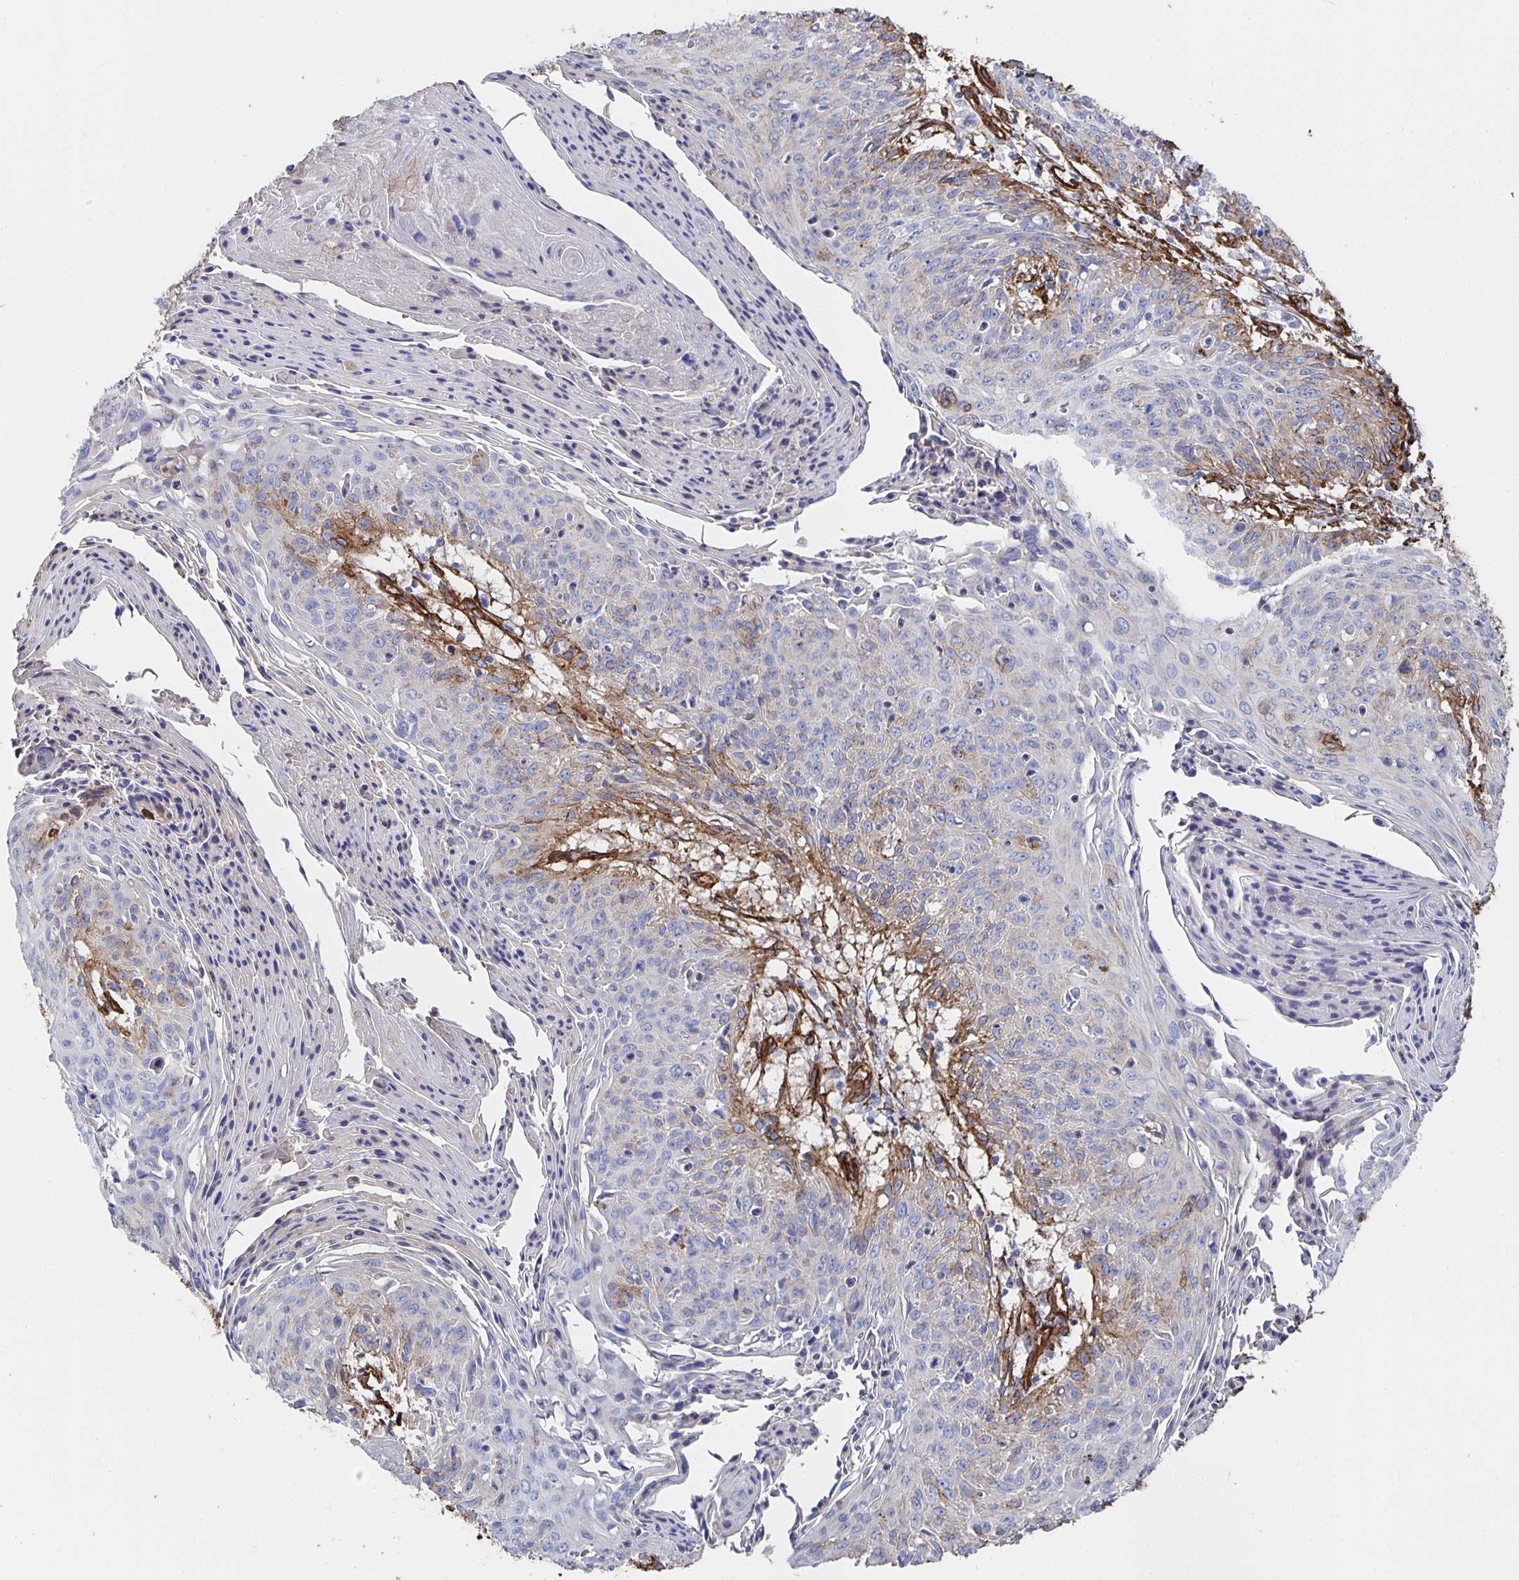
{"staining": {"intensity": "moderate", "quantity": "<25%", "location": "cytoplasmic/membranous"}, "tissue": "cervical cancer", "cell_type": "Tumor cells", "image_type": "cancer", "snomed": [{"axis": "morphology", "description": "Squamous cell carcinoma, NOS"}, {"axis": "topography", "description": "Cervix"}], "caption": "Immunohistochemical staining of human cervical squamous cell carcinoma reveals low levels of moderate cytoplasmic/membranous protein expression in approximately <25% of tumor cells.", "gene": "VIPR2", "patient": {"sex": "female", "age": 45}}